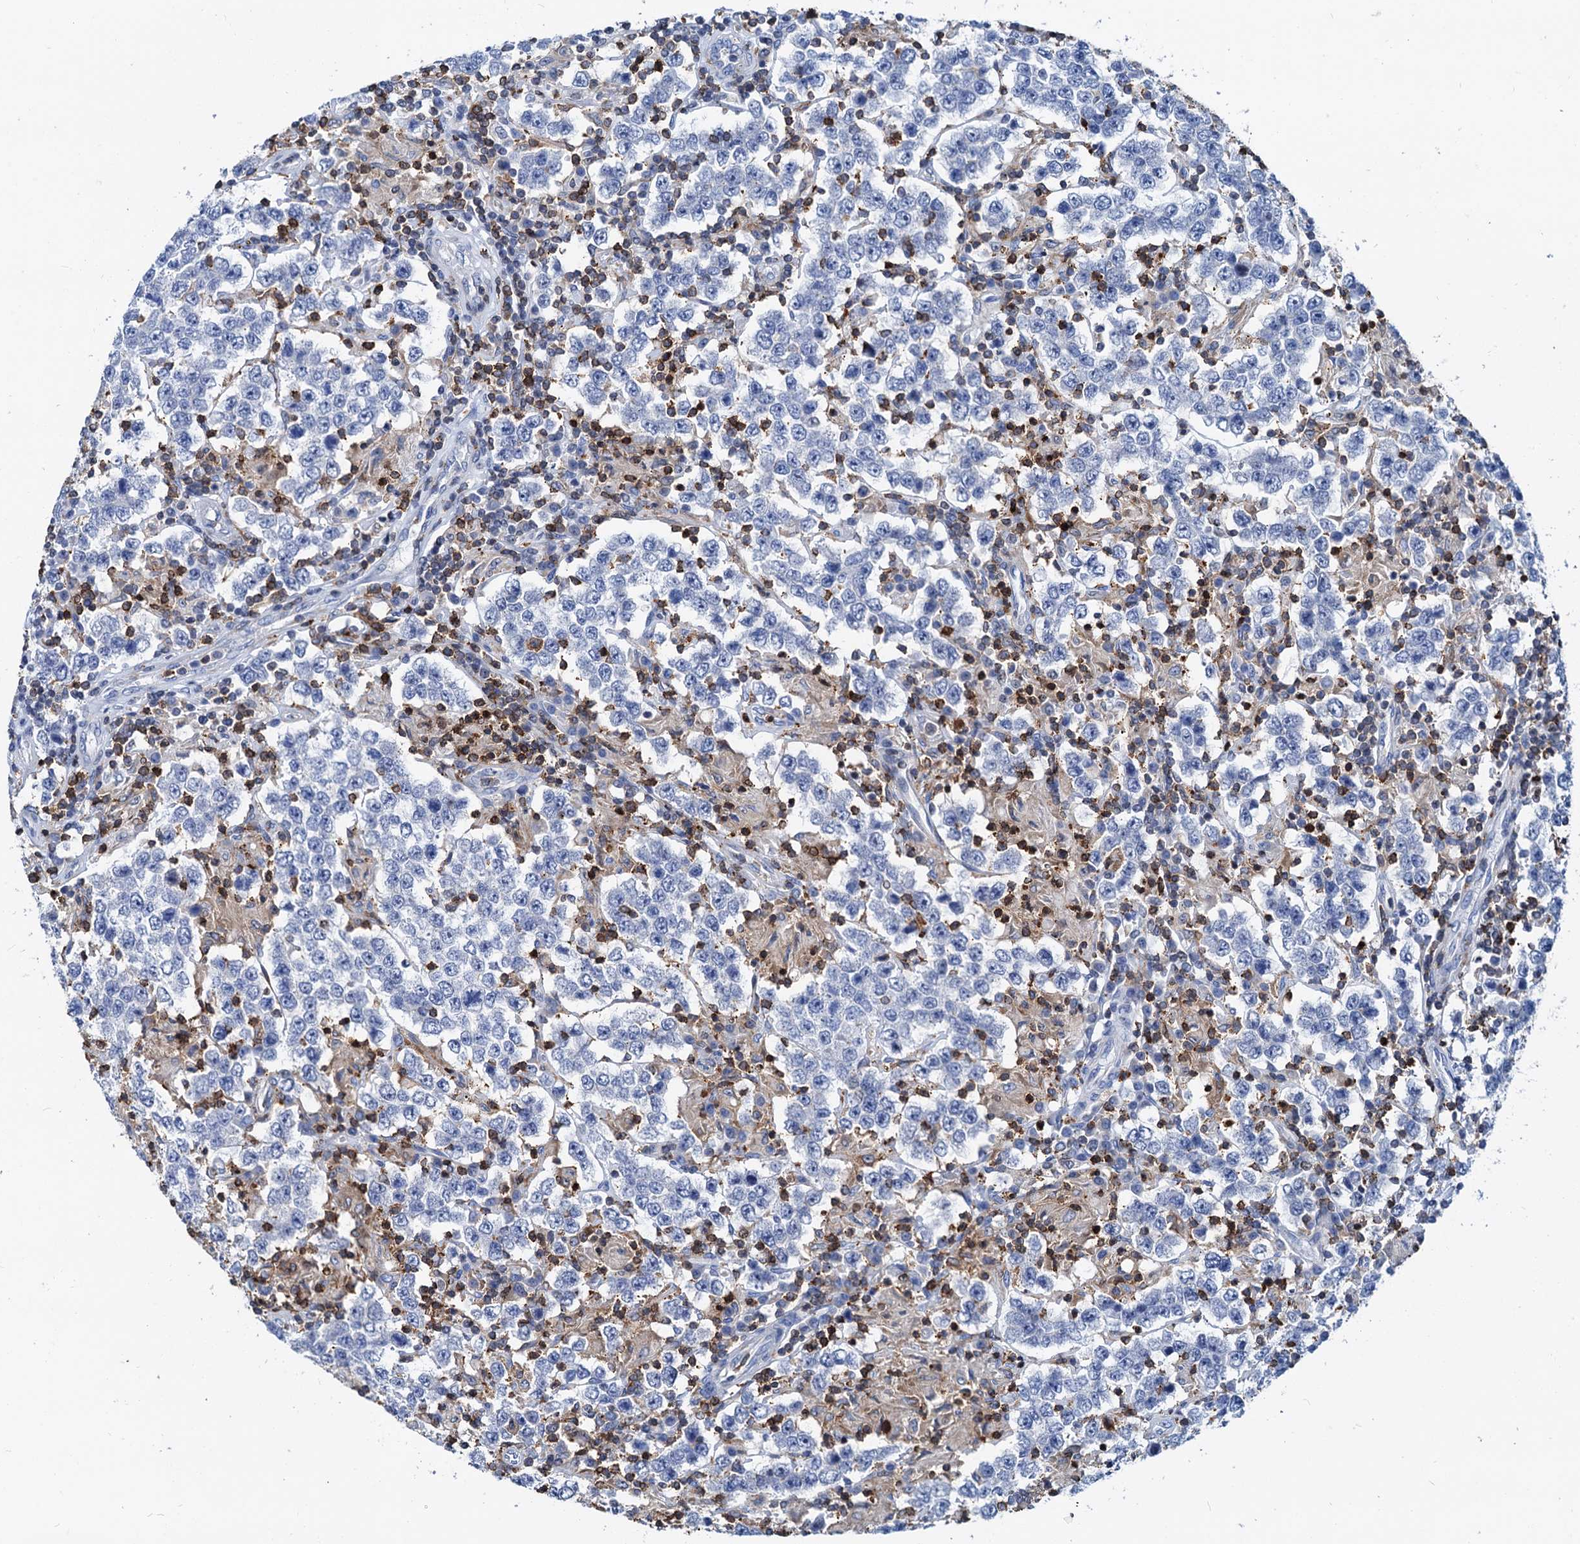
{"staining": {"intensity": "negative", "quantity": "none", "location": "none"}, "tissue": "testis cancer", "cell_type": "Tumor cells", "image_type": "cancer", "snomed": [{"axis": "morphology", "description": "Normal tissue, NOS"}, {"axis": "morphology", "description": "Urothelial carcinoma, High grade"}, {"axis": "morphology", "description": "Seminoma, NOS"}, {"axis": "morphology", "description": "Carcinoma, Embryonal, NOS"}, {"axis": "topography", "description": "Urinary bladder"}, {"axis": "topography", "description": "Testis"}], "caption": "Immunohistochemical staining of human testis embryonal carcinoma shows no significant expression in tumor cells. The staining was performed using DAB (3,3'-diaminobenzidine) to visualize the protein expression in brown, while the nuclei were stained in blue with hematoxylin (Magnification: 20x).", "gene": "LCP2", "patient": {"sex": "male", "age": 41}}